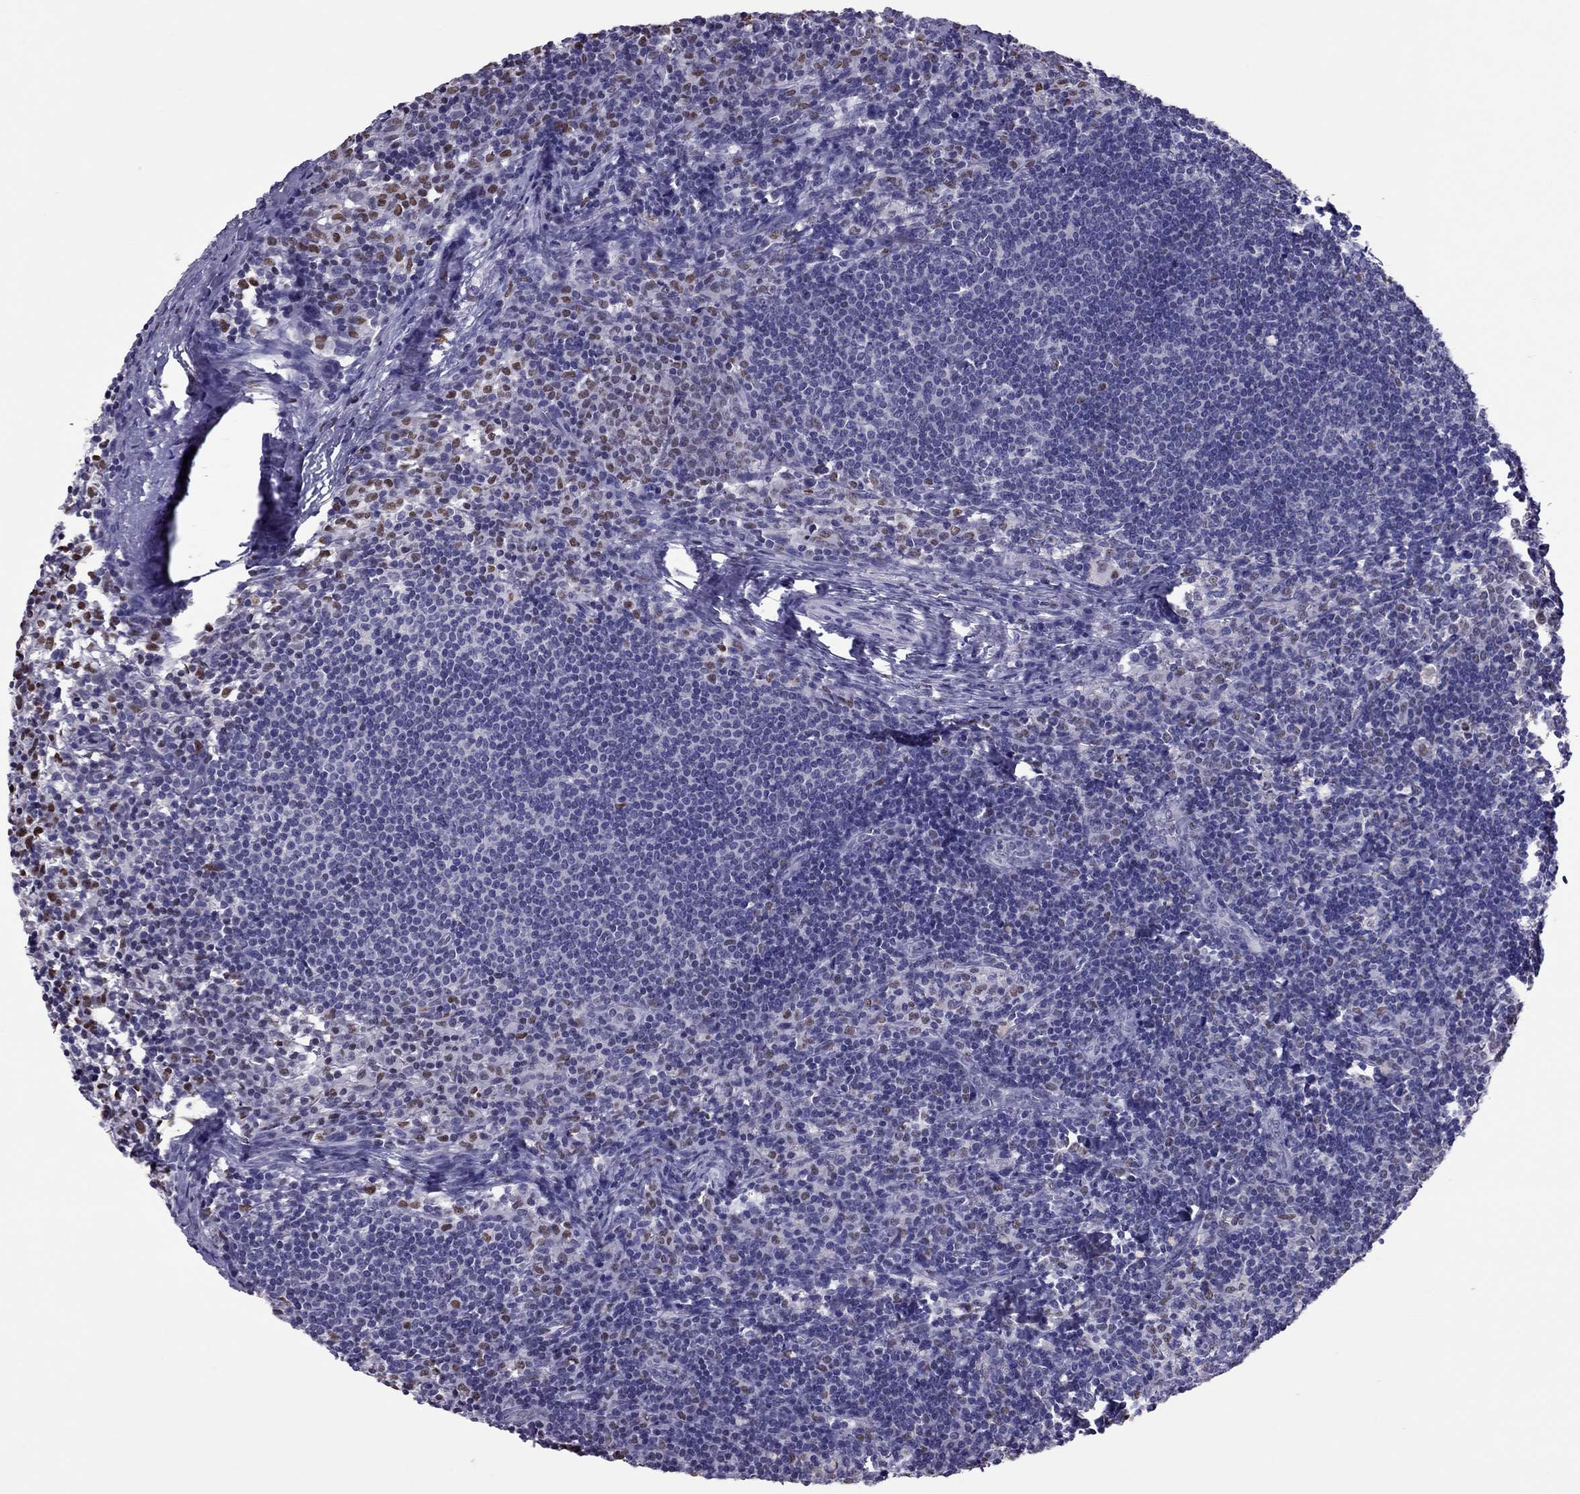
{"staining": {"intensity": "moderate", "quantity": "<25%", "location": "nuclear"}, "tissue": "lymph node", "cell_type": "Germinal center cells", "image_type": "normal", "snomed": [{"axis": "morphology", "description": "Normal tissue, NOS"}, {"axis": "topography", "description": "Lymph node"}], "caption": "This micrograph demonstrates benign lymph node stained with immunohistochemistry to label a protein in brown. The nuclear of germinal center cells show moderate positivity for the protein. Nuclei are counter-stained blue.", "gene": "SPINT3", "patient": {"sex": "female", "age": 52}}